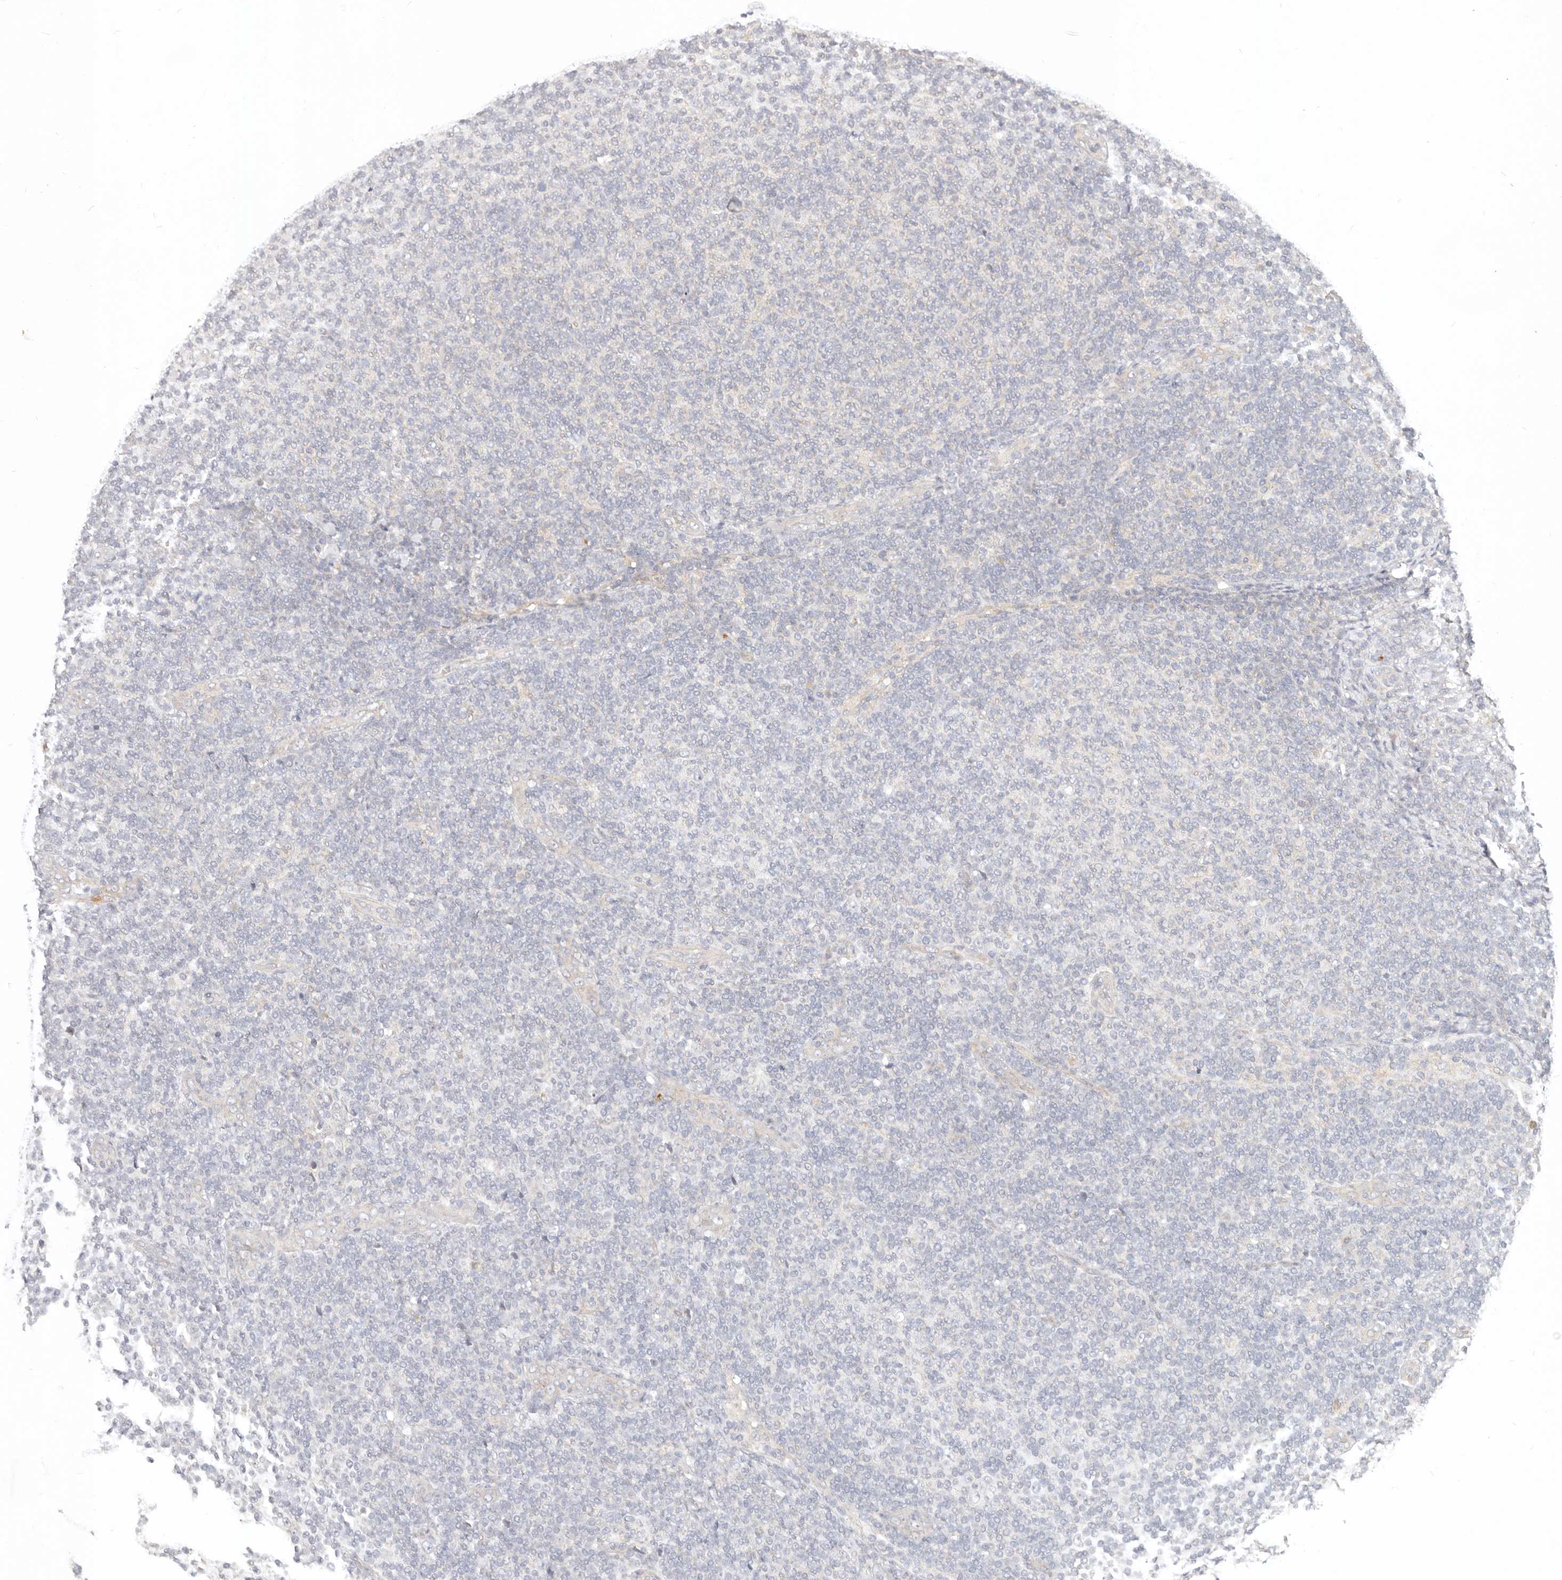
{"staining": {"intensity": "negative", "quantity": "none", "location": "none"}, "tissue": "lymphoma", "cell_type": "Tumor cells", "image_type": "cancer", "snomed": [{"axis": "morphology", "description": "Malignant lymphoma, non-Hodgkin's type, Low grade"}, {"axis": "topography", "description": "Lymph node"}], "caption": "The histopathology image displays no staining of tumor cells in lymphoma.", "gene": "USP49", "patient": {"sex": "male", "age": 66}}